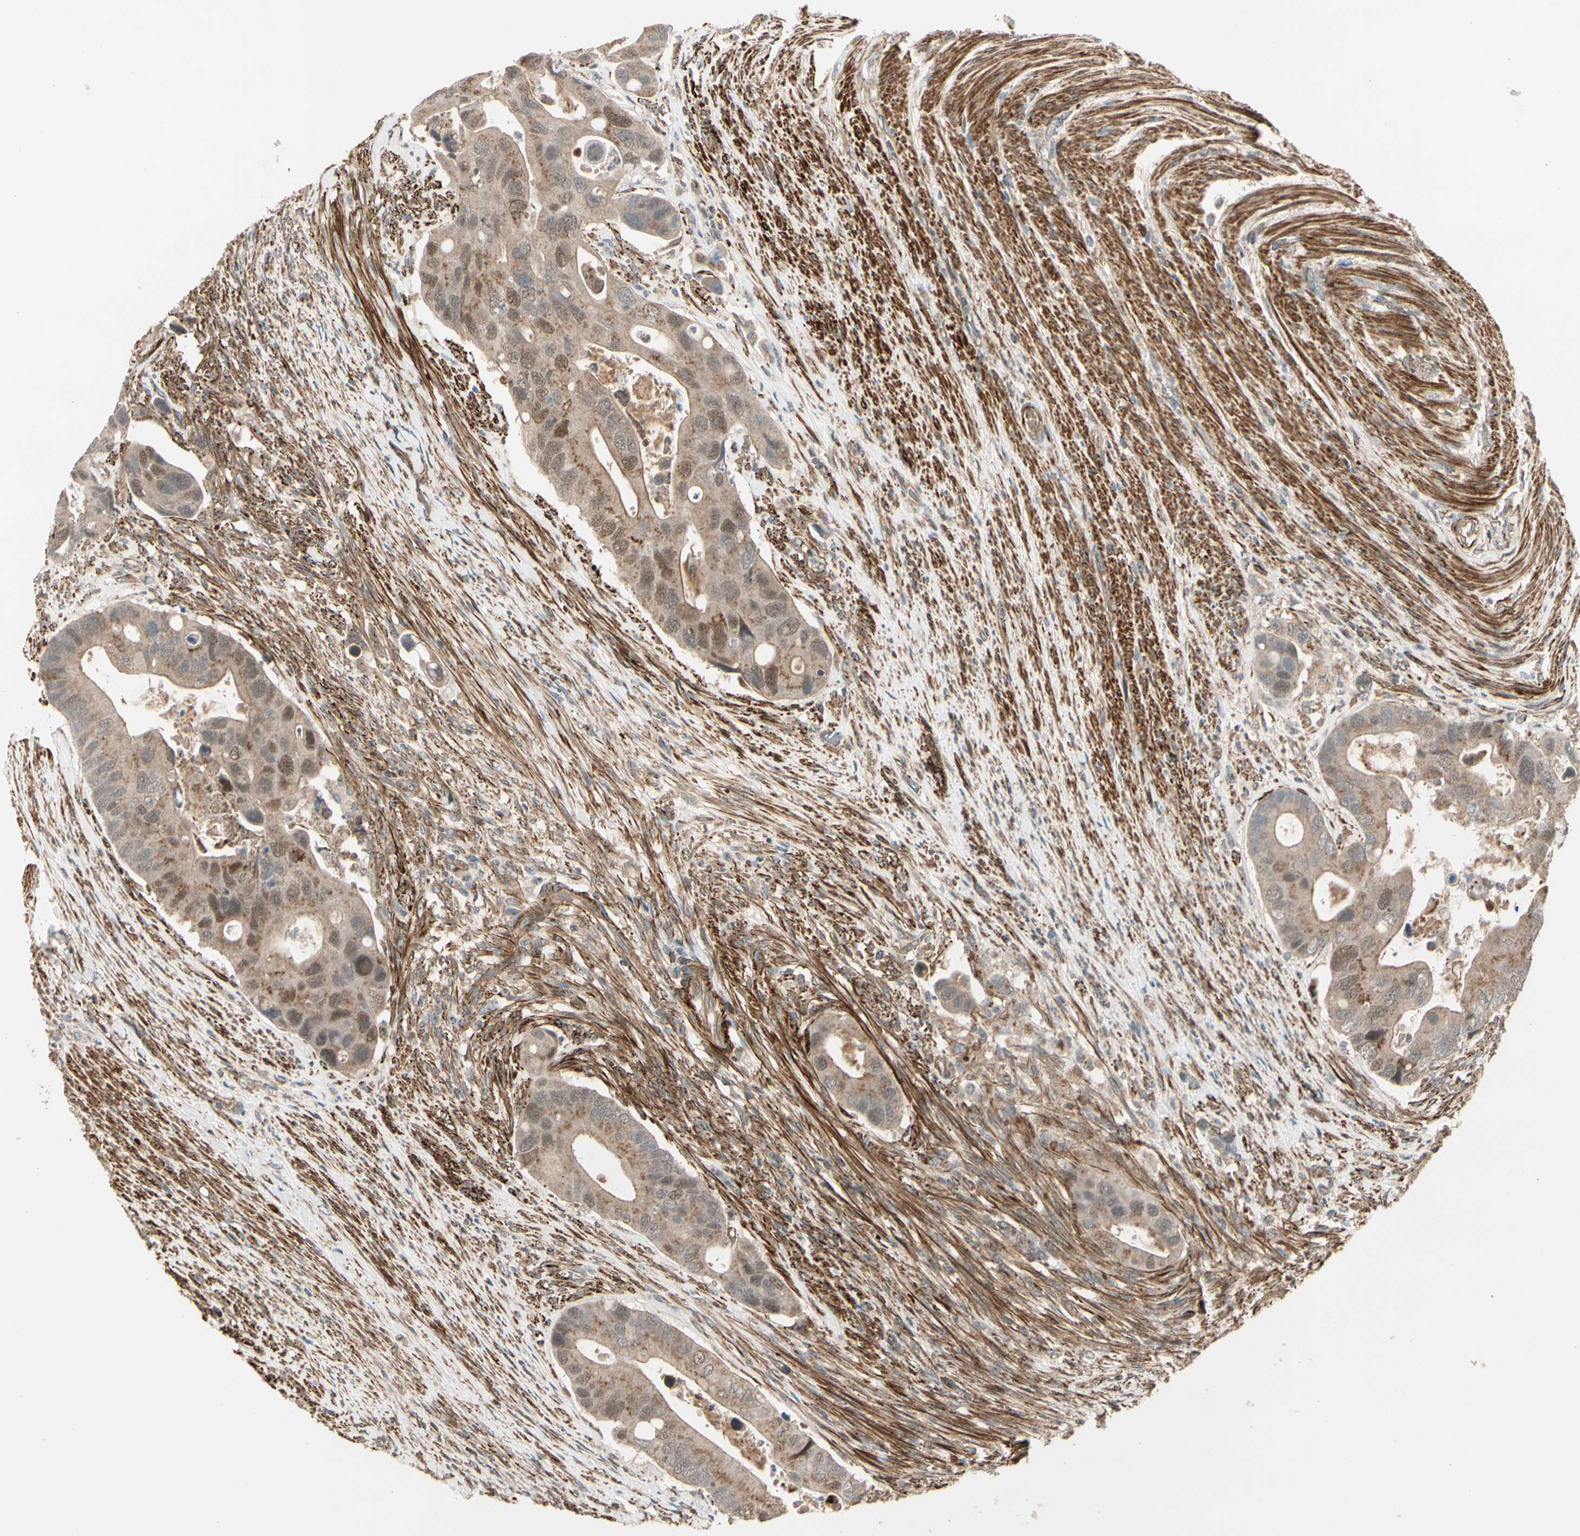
{"staining": {"intensity": "weak", "quantity": ">75%", "location": "cytoplasmic/membranous,nuclear"}, "tissue": "colorectal cancer", "cell_type": "Tumor cells", "image_type": "cancer", "snomed": [{"axis": "morphology", "description": "Adenocarcinoma, NOS"}, {"axis": "topography", "description": "Rectum"}], "caption": "Brown immunohistochemical staining in colorectal adenocarcinoma exhibits weak cytoplasmic/membranous and nuclear staining in about >75% of tumor cells.", "gene": "GCK", "patient": {"sex": "female", "age": 57}}